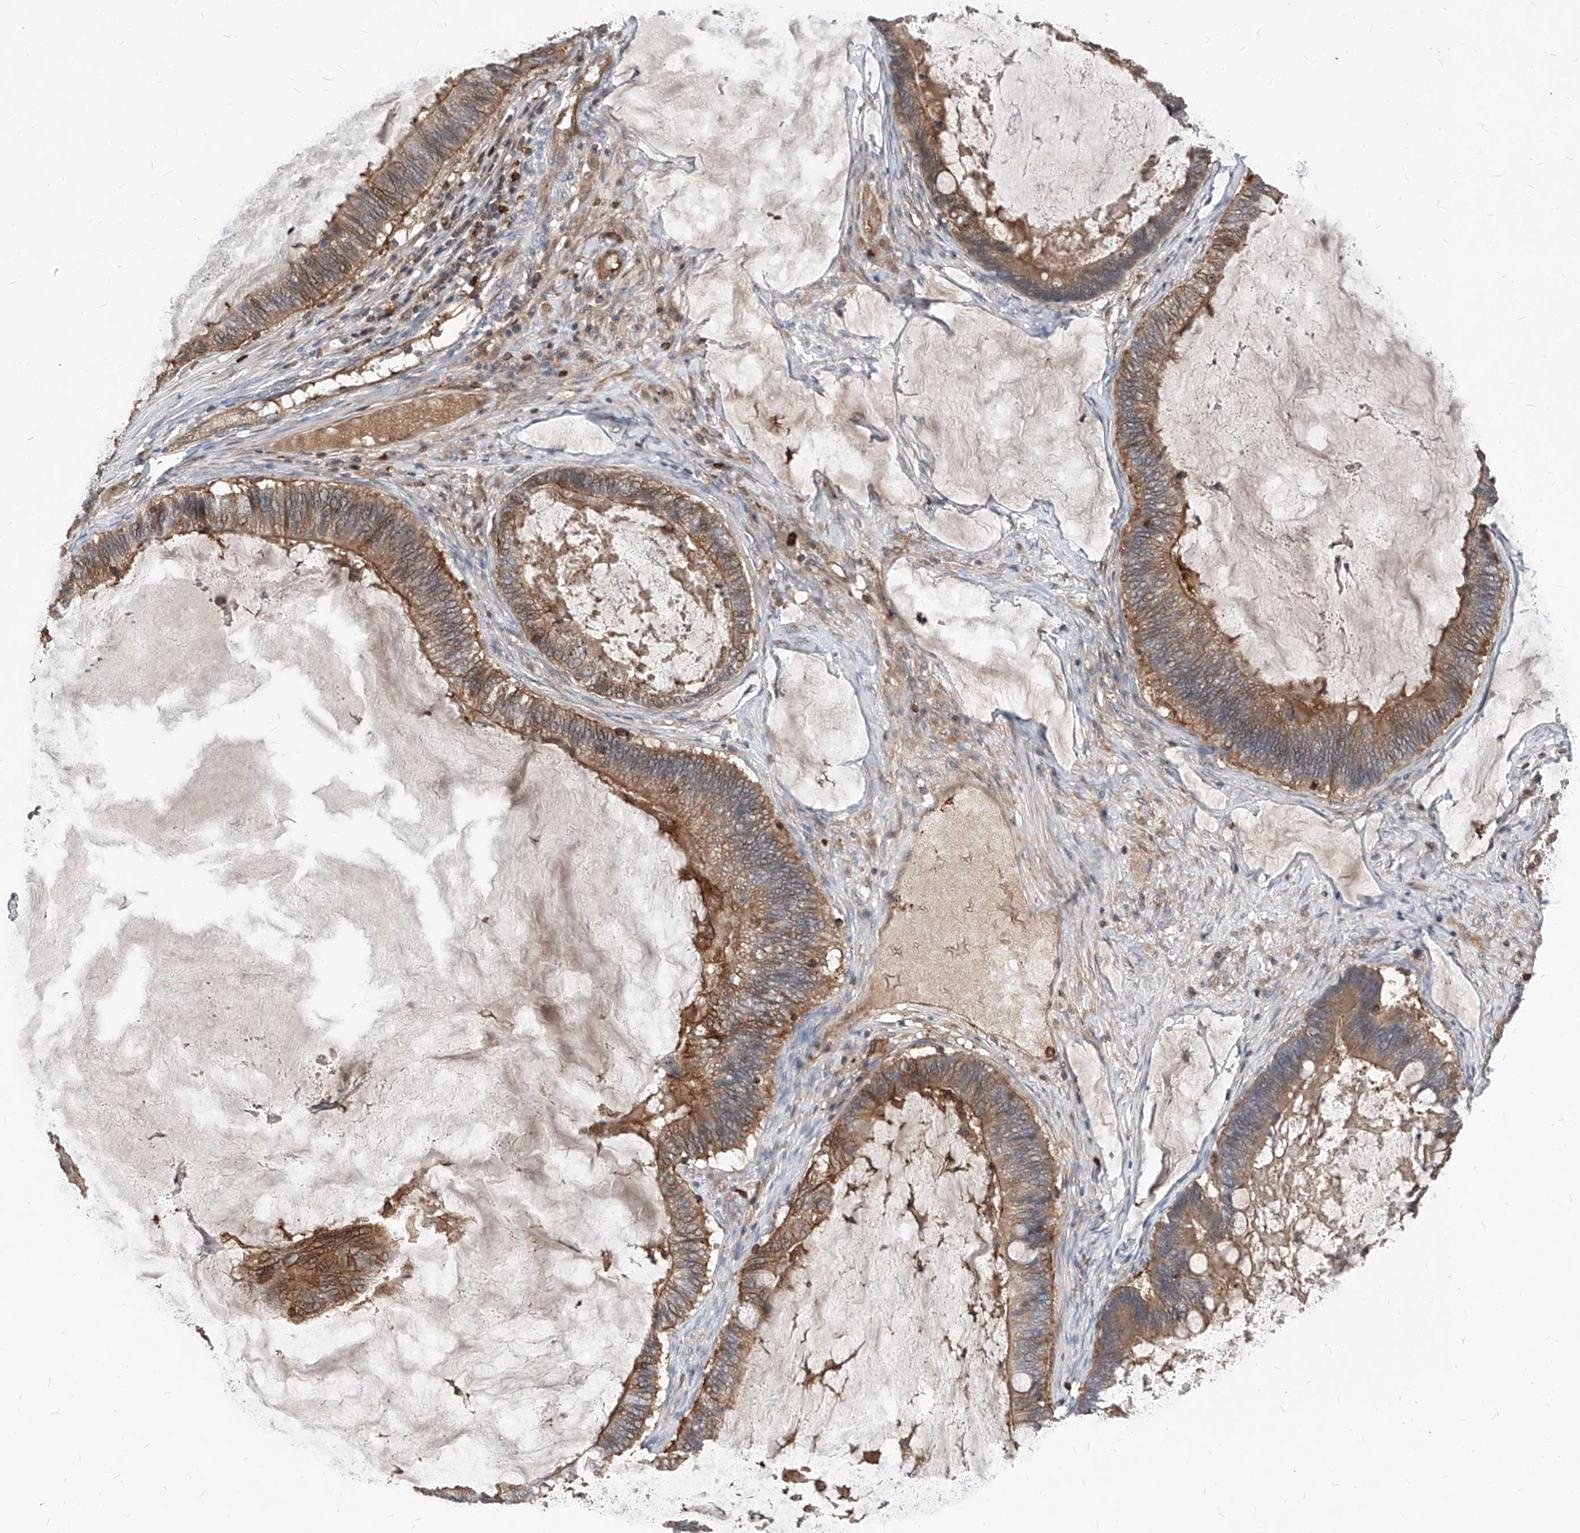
{"staining": {"intensity": "moderate", "quantity": ">75%", "location": "cytoplasmic/membranous"}, "tissue": "ovarian cancer", "cell_type": "Tumor cells", "image_type": "cancer", "snomed": [{"axis": "morphology", "description": "Cystadenocarcinoma, mucinous, NOS"}, {"axis": "topography", "description": "Ovary"}], "caption": "This histopathology image reveals immunohistochemistry (IHC) staining of human ovarian cancer, with medium moderate cytoplasmic/membranous staining in about >75% of tumor cells.", "gene": "ABRACL", "patient": {"sex": "female", "age": 61}}